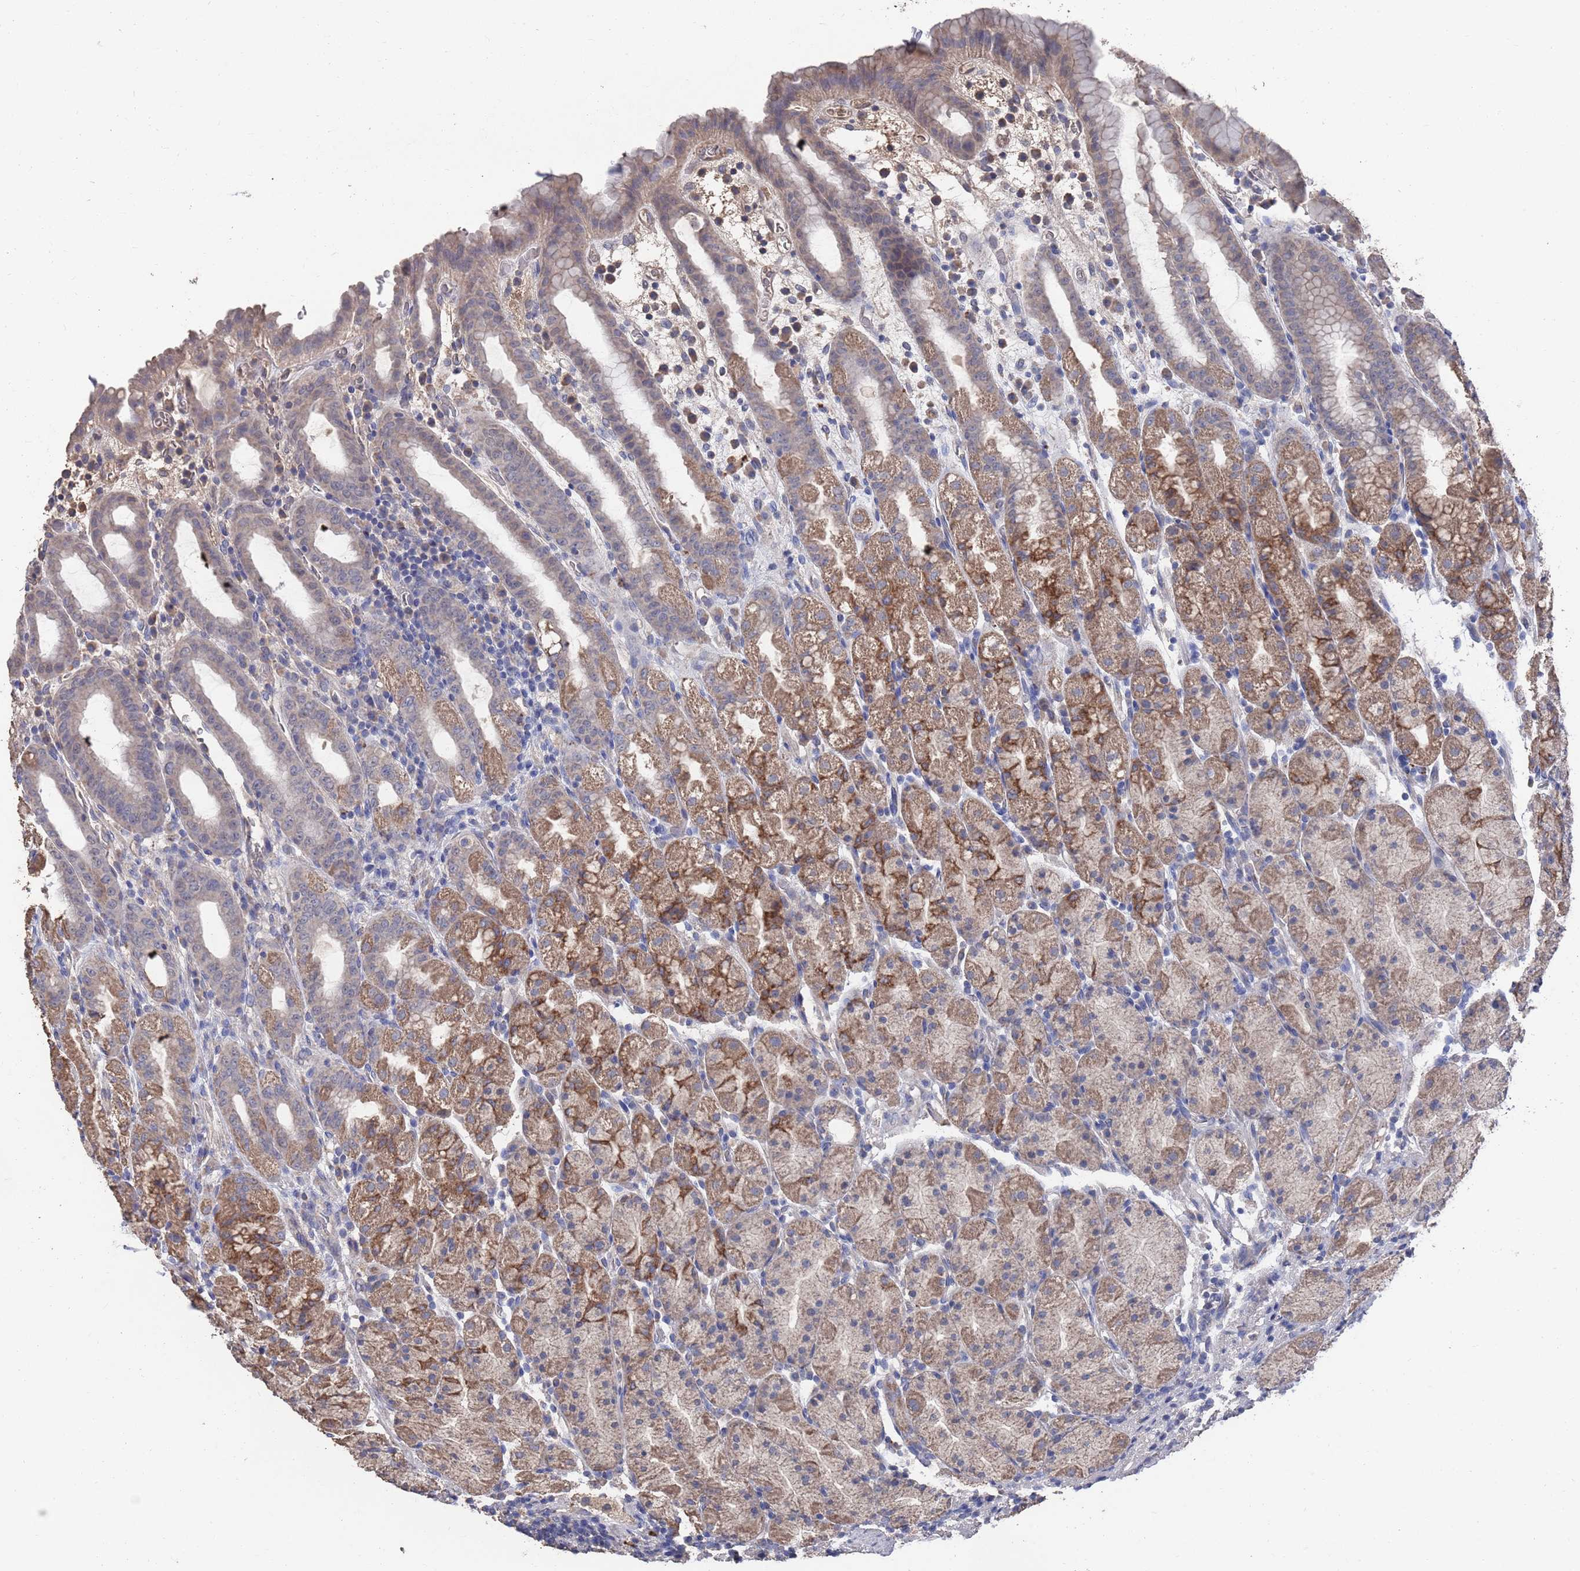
{"staining": {"intensity": "moderate", "quantity": "25%-75%", "location": "cytoplasmic/membranous"}, "tissue": "stomach", "cell_type": "Glandular cells", "image_type": "normal", "snomed": [{"axis": "morphology", "description": "Normal tissue, NOS"}, {"axis": "topography", "description": "Stomach, upper"}, {"axis": "topography", "description": "Stomach, lower"}, {"axis": "topography", "description": "Small intestine"}], "caption": "Normal stomach was stained to show a protein in brown. There is medium levels of moderate cytoplasmic/membranous staining in about 25%-75% of glandular cells. (Stains: DAB (3,3'-diaminobenzidine) in brown, nuclei in blue, Microscopy: brightfield microscopy at high magnification).", "gene": "BTBD18", "patient": {"sex": "male", "age": 68}}